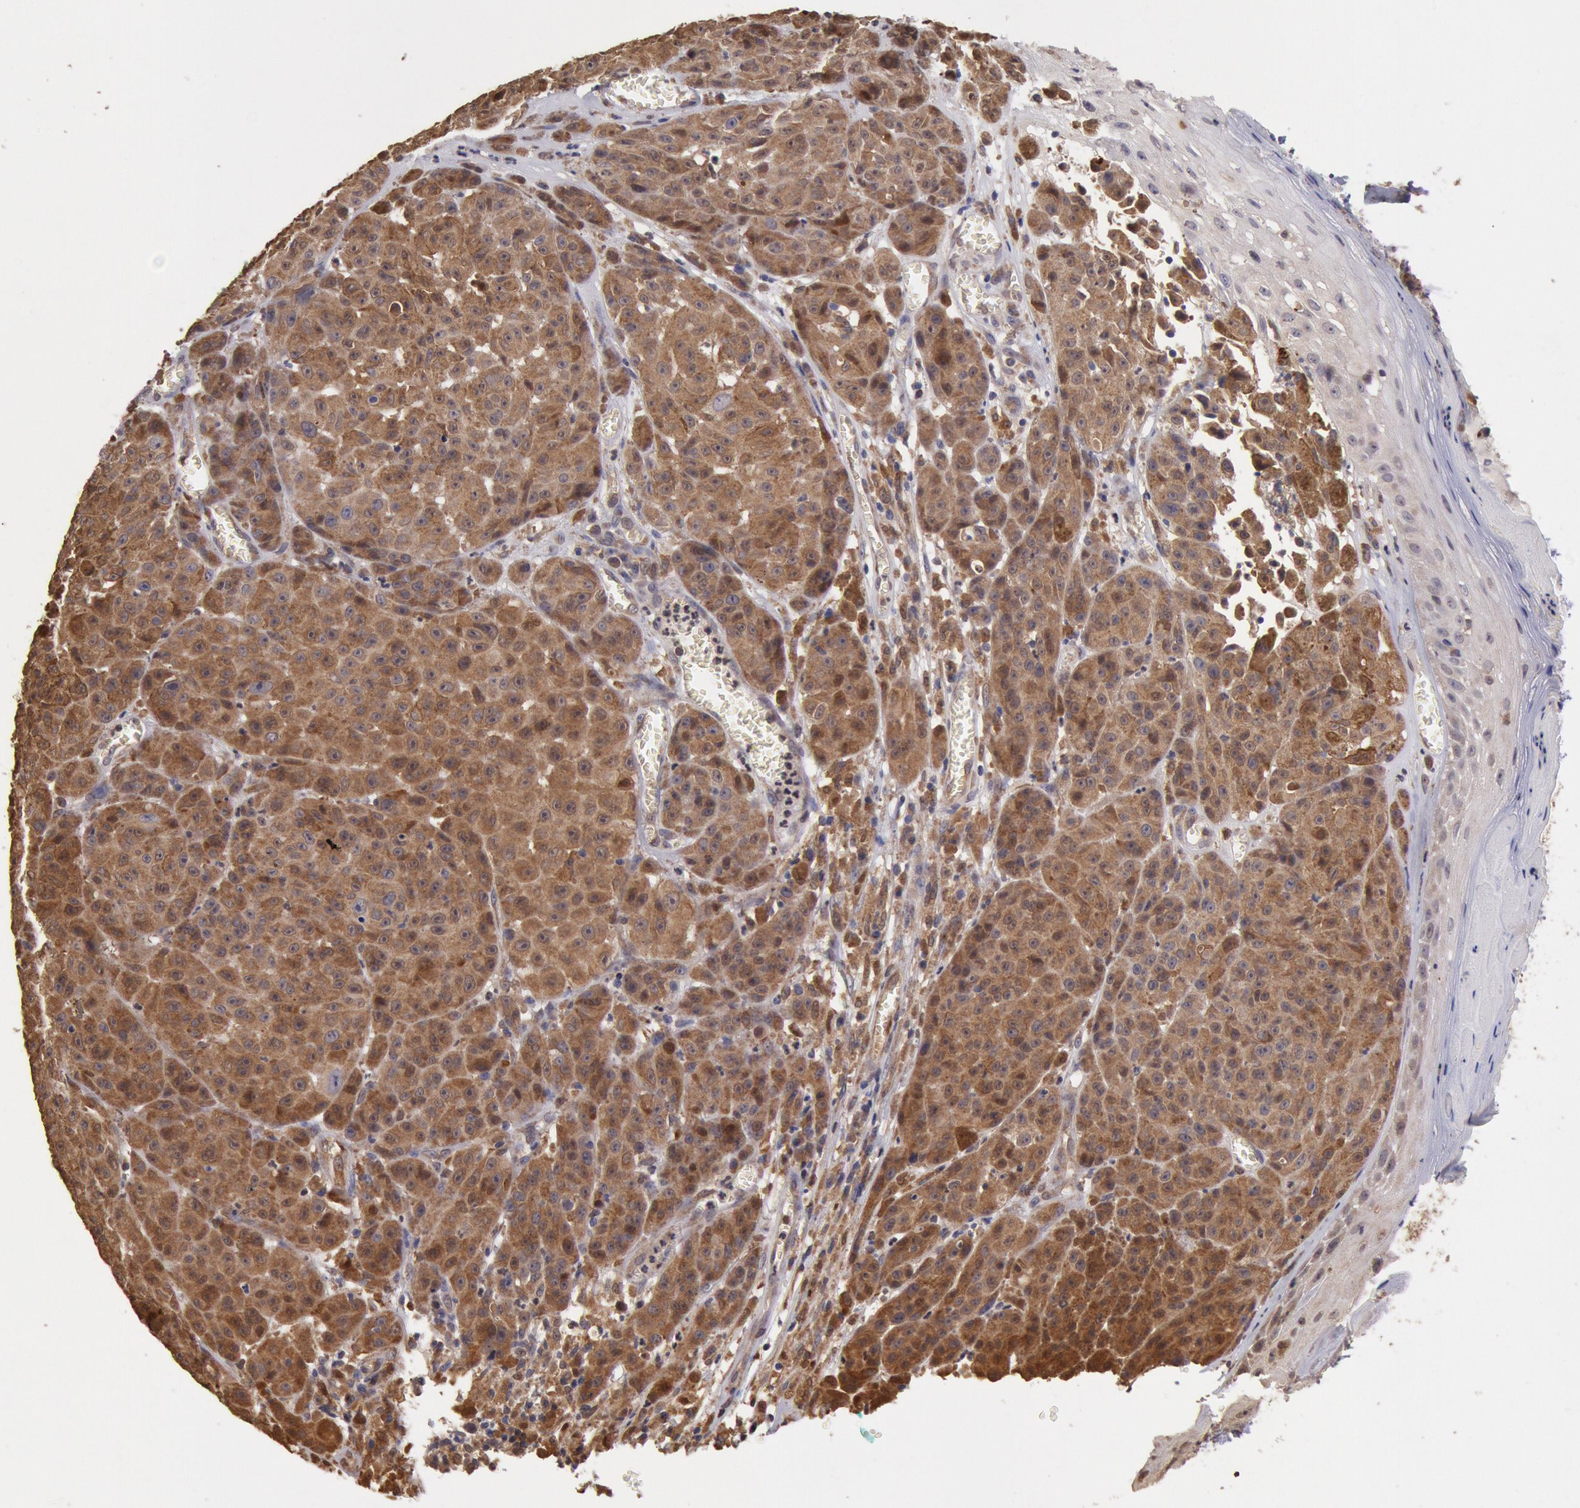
{"staining": {"intensity": "strong", "quantity": ">75%", "location": "cytoplasmic/membranous"}, "tissue": "melanoma", "cell_type": "Tumor cells", "image_type": "cancer", "snomed": [{"axis": "morphology", "description": "Malignant melanoma, NOS"}, {"axis": "topography", "description": "Skin"}], "caption": "A brown stain shows strong cytoplasmic/membranous staining of a protein in human melanoma tumor cells. (Stains: DAB (3,3'-diaminobenzidine) in brown, nuclei in blue, Microscopy: brightfield microscopy at high magnification).", "gene": "COMT", "patient": {"sex": "male", "age": 64}}